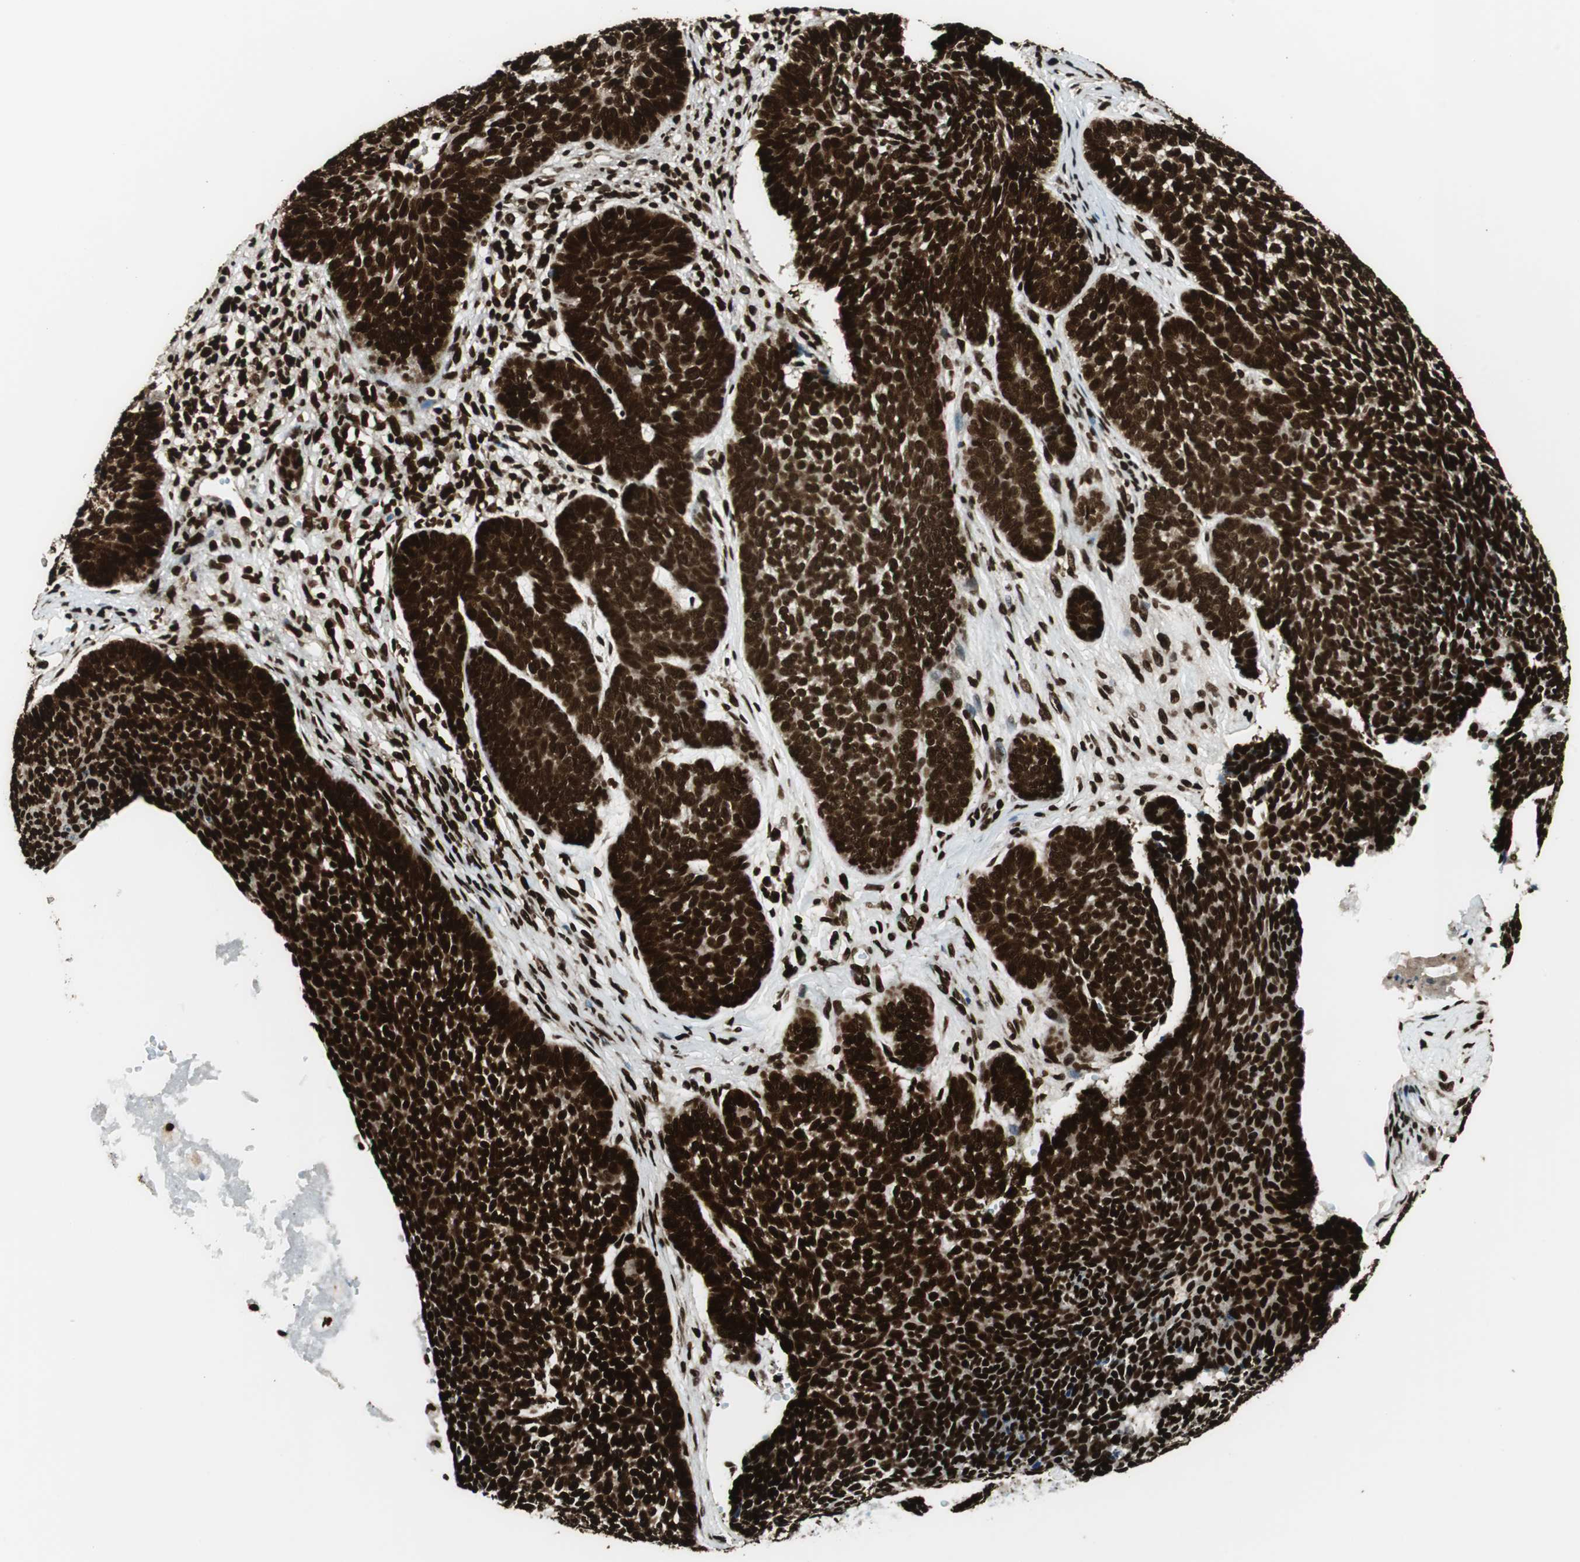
{"staining": {"intensity": "strong", "quantity": ">75%", "location": "nuclear"}, "tissue": "skin cancer", "cell_type": "Tumor cells", "image_type": "cancer", "snomed": [{"axis": "morphology", "description": "Basal cell carcinoma"}, {"axis": "topography", "description": "Skin"}], "caption": "About >75% of tumor cells in skin cancer reveal strong nuclear protein staining as visualized by brown immunohistochemical staining.", "gene": "EWSR1", "patient": {"sex": "male", "age": 84}}